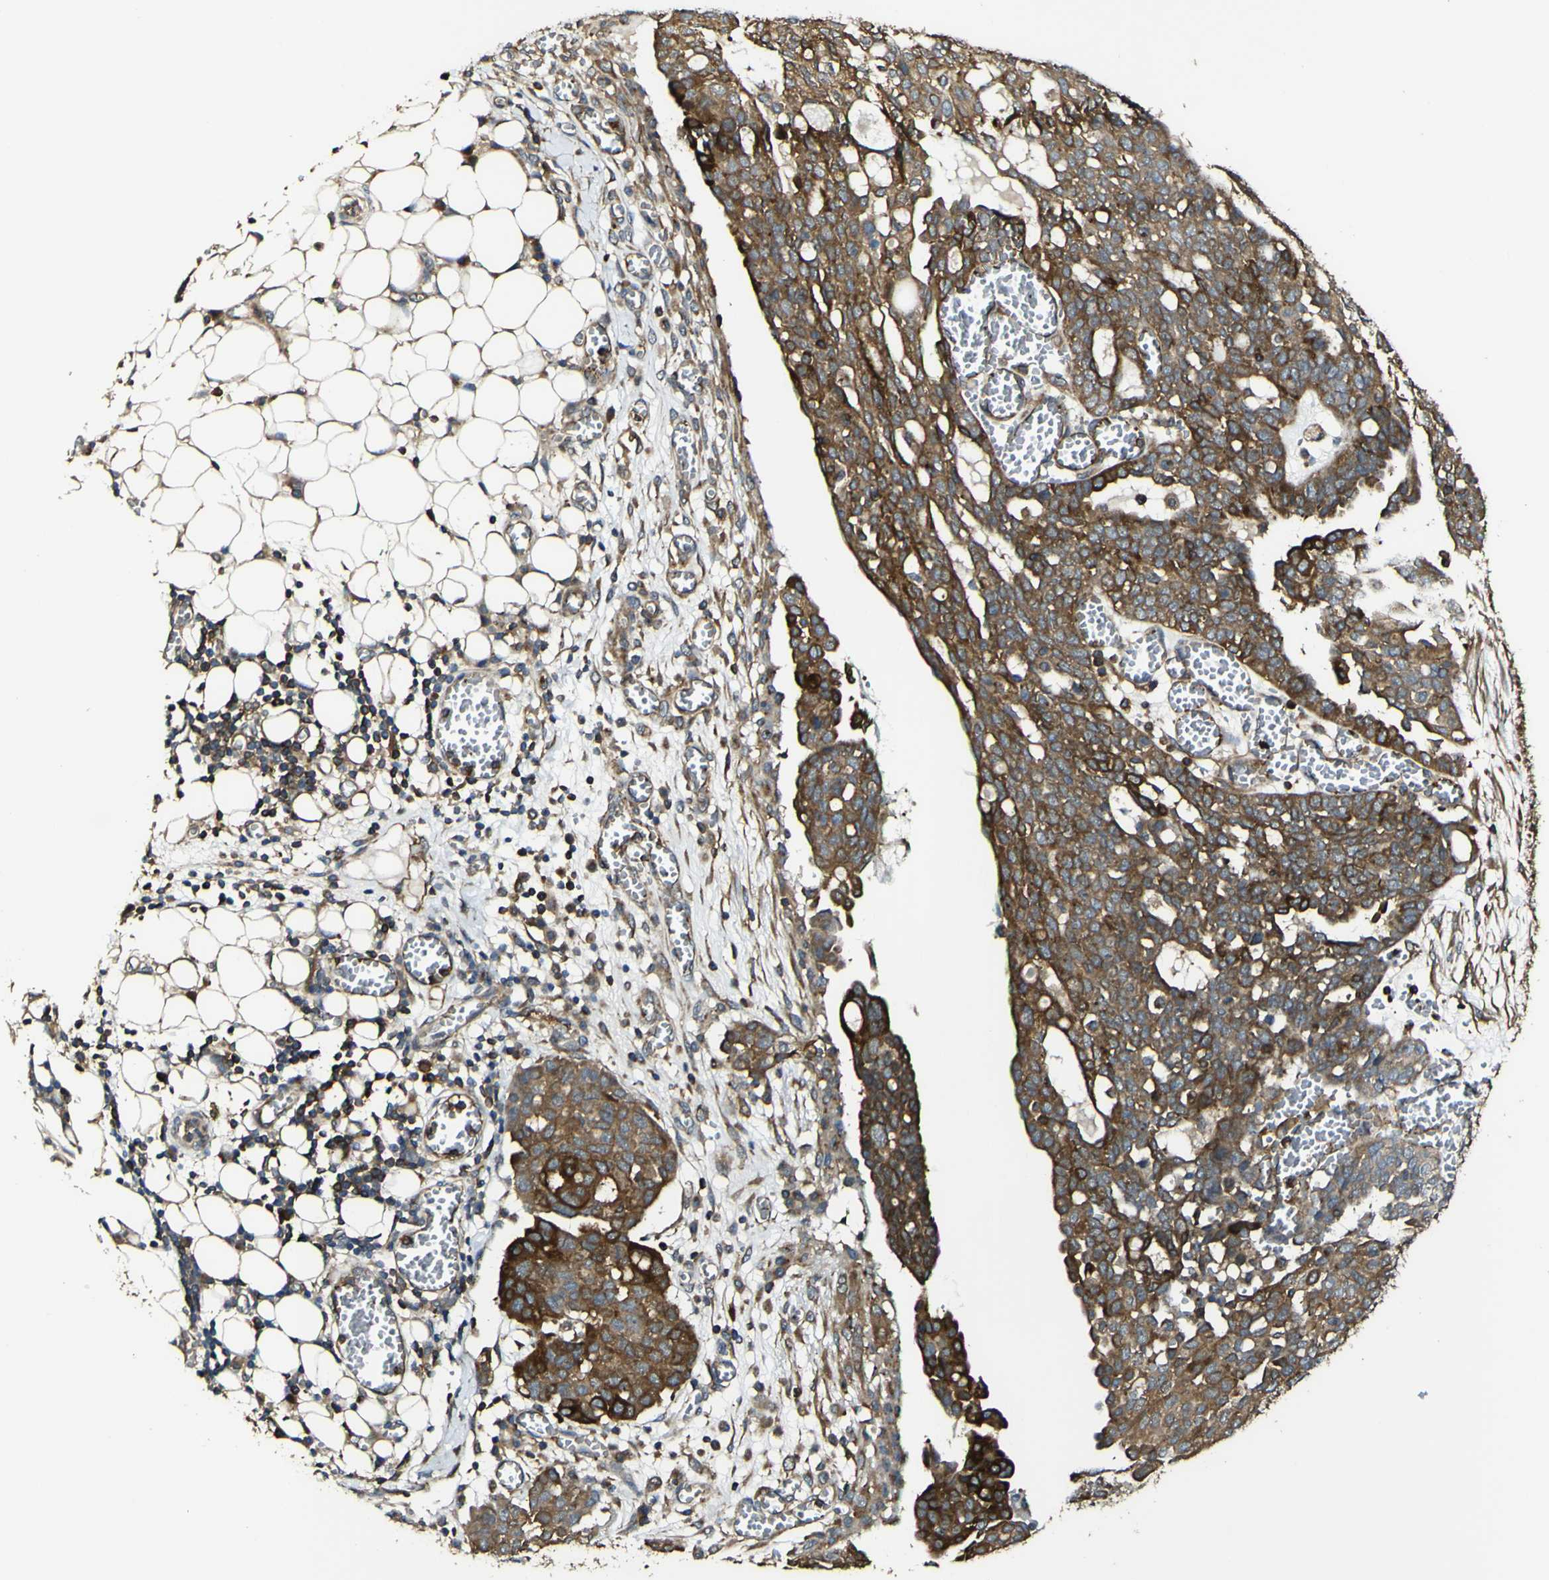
{"staining": {"intensity": "moderate", "quantity": ">75%", "location": "cytoplasmic/membranous"}, "tissue": "ovarian cancer", "cell_type": "Tumor cells", "image_type": "cancer", "snomed": [{"axis": "morphology", "description": "Cystadenocarcinoma, serous, NOS"}, {"axis": "topography", "description": "Soft tissue"}, {"axis": "topography", "description": "Ovary"}], "caption": "IHC (DAB (3,3'-diaminobenzidine)) staining of human serous cystadenocarcinoma (ovarian) demonstrates moderate cytoplasmic/membranous protein expression in about >75% of tumor cells.", "gene": "TNIK", "patient": {"sex": "female", "age": 57}}